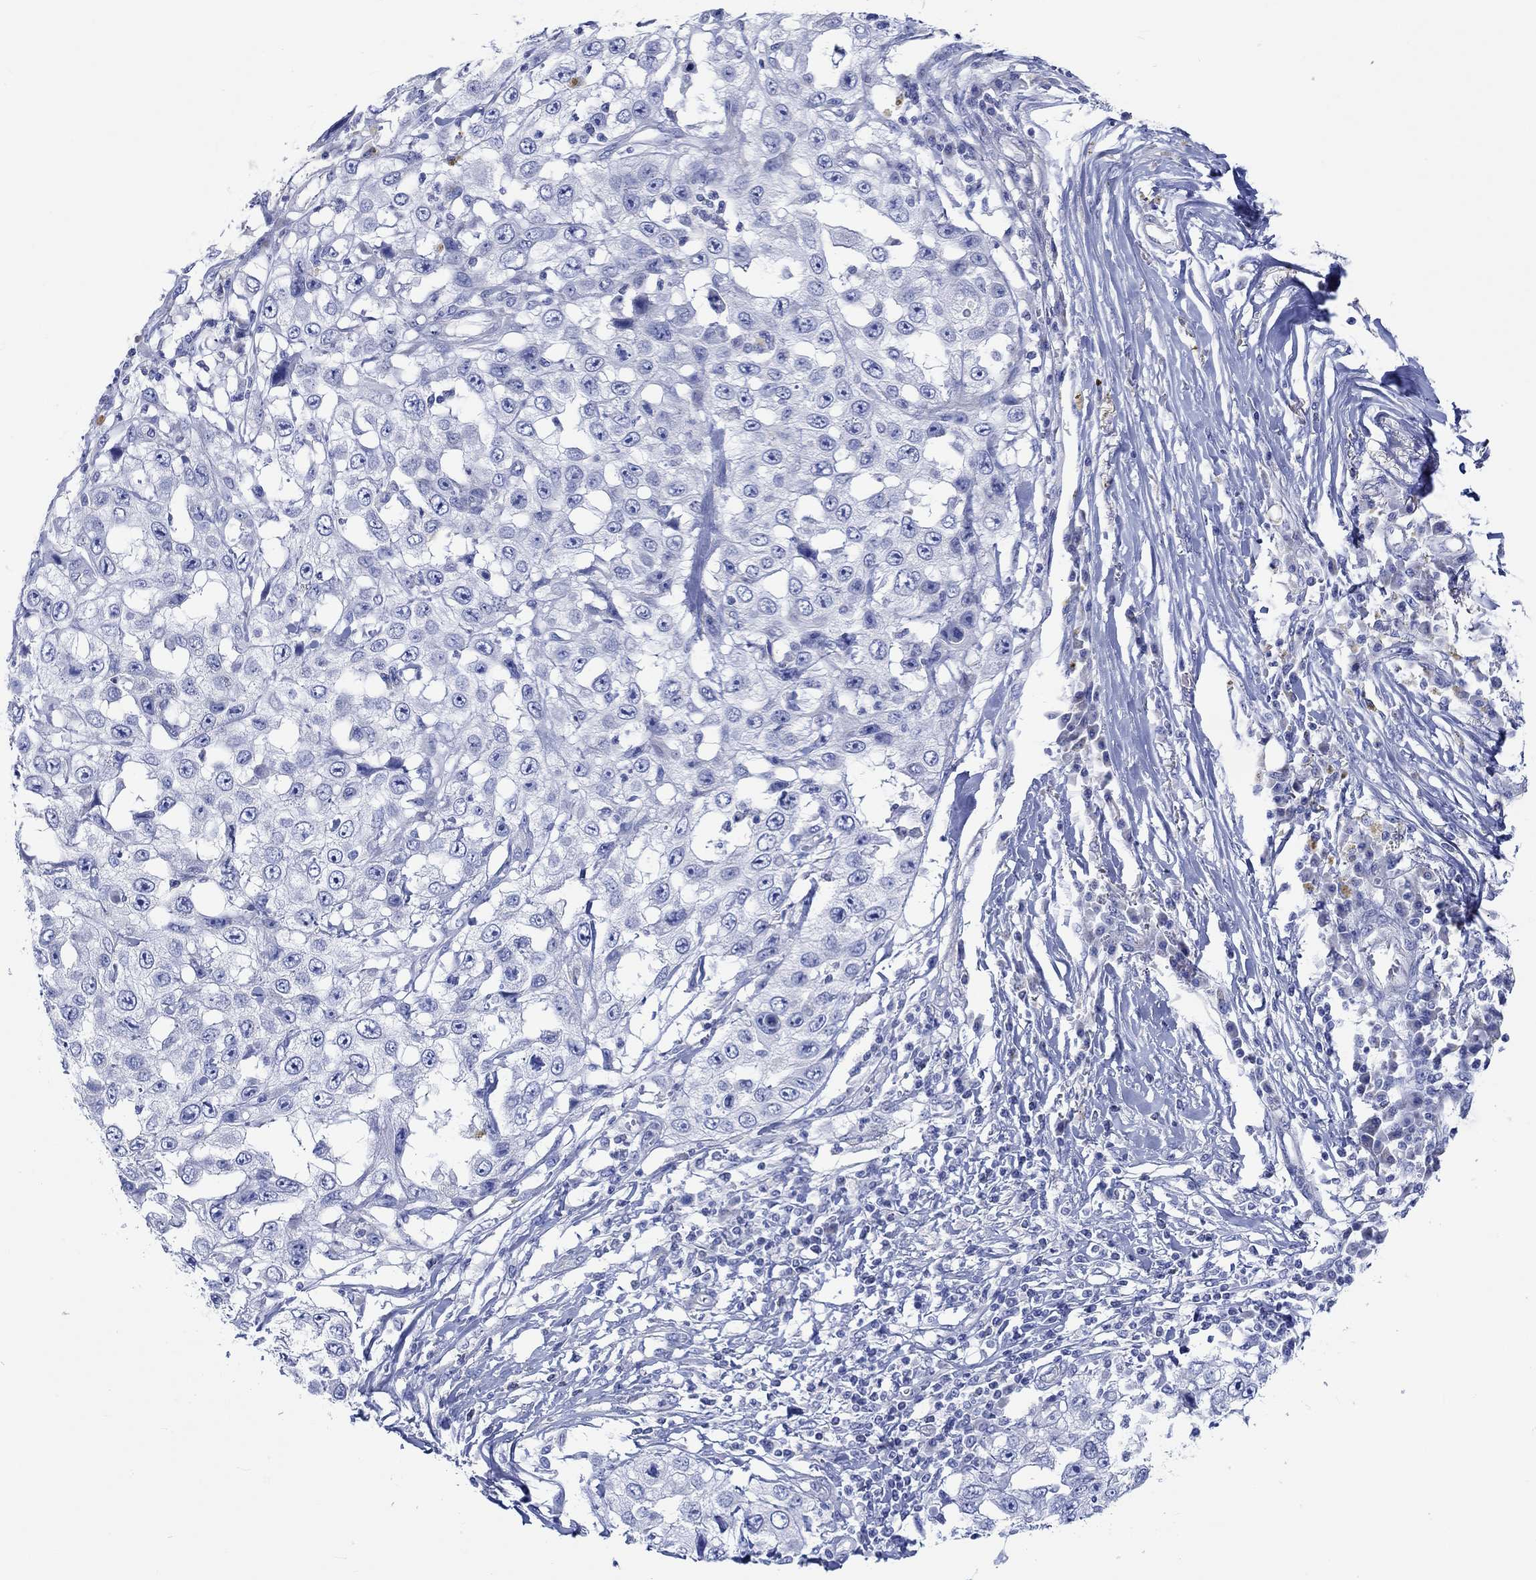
{"staining": {"intensity": "negative", "quantity": "none", "location": "none"}, "tissue": "skin cancer", "cell_type": "Tumor cells", "image_type": "cancer", "snomed": [{"axis": "morphology", "description": "Squamous cell carcinoma, NOS"}, {"axis": "topography", "description": "Skin"}], "caption": "Immunohistochemistry micrograph of neoplastic tissue: human skin cancer (squamous cell carcinoma) stained with DAB displays no significant protein staining in tumor cells.", "gene": "CPLX2", "patient": {"sex": "male", "age": 82}}